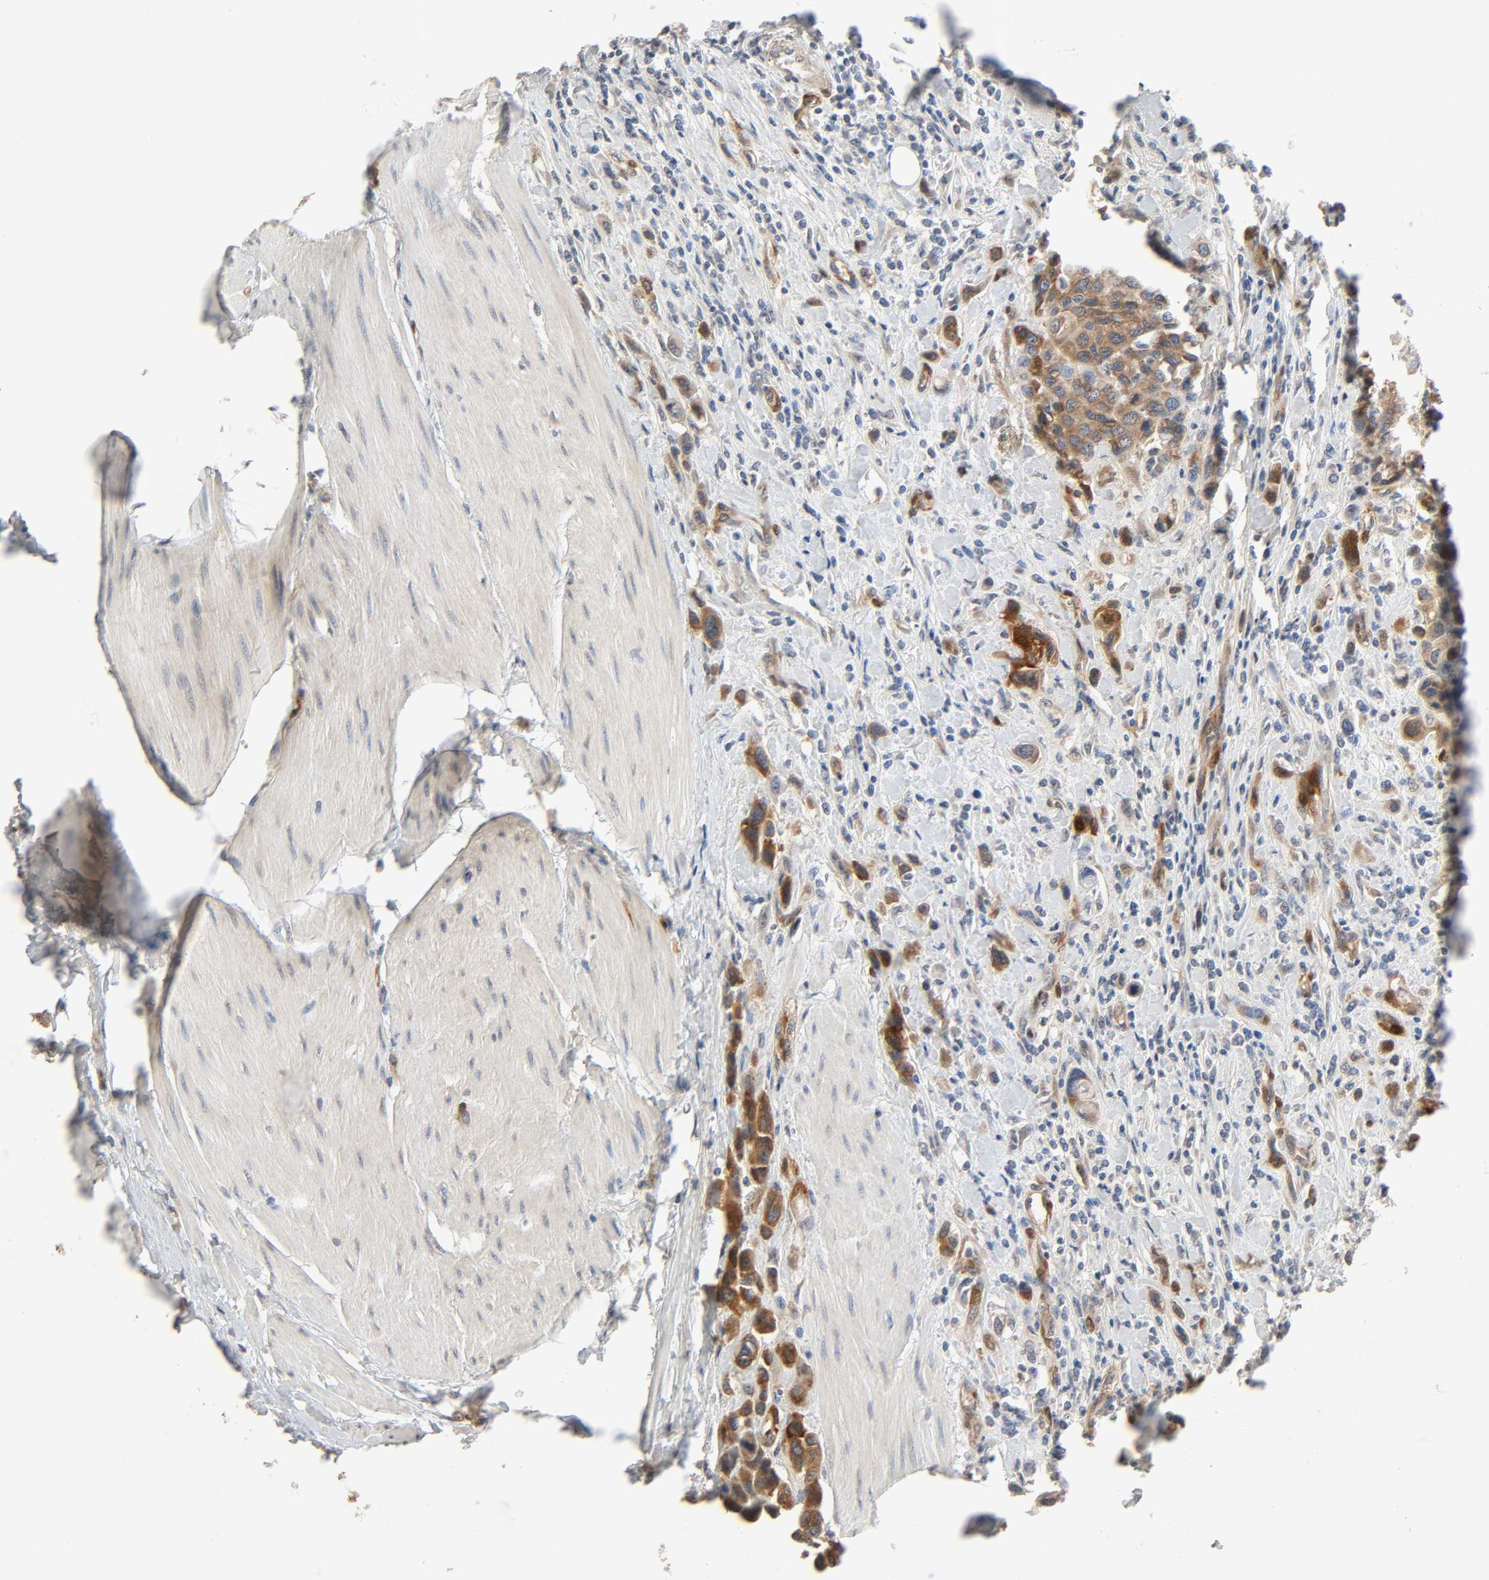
{"staining": {"intensity": "strong", "quantity": "25%-75%", "location": "cytoplasmic/membranous"}, "tissue": "urothelial cancer", "cell_type": "Tumor cells", "image_type": "cancer", "snomed": [{"axis": "morphology", "description": "Urothelial carcinoma, High grade"}, {"axis": "topography", "description": "Urinary bladder"}], "caption": "An image of urothelial carcinoma (high-grade) stained for a protein demonstrates strong cytoplasmic/membranous brown staining in tumor cells.", "gene": "PTK2", "patient": {"sex": "male", "age": 50}}